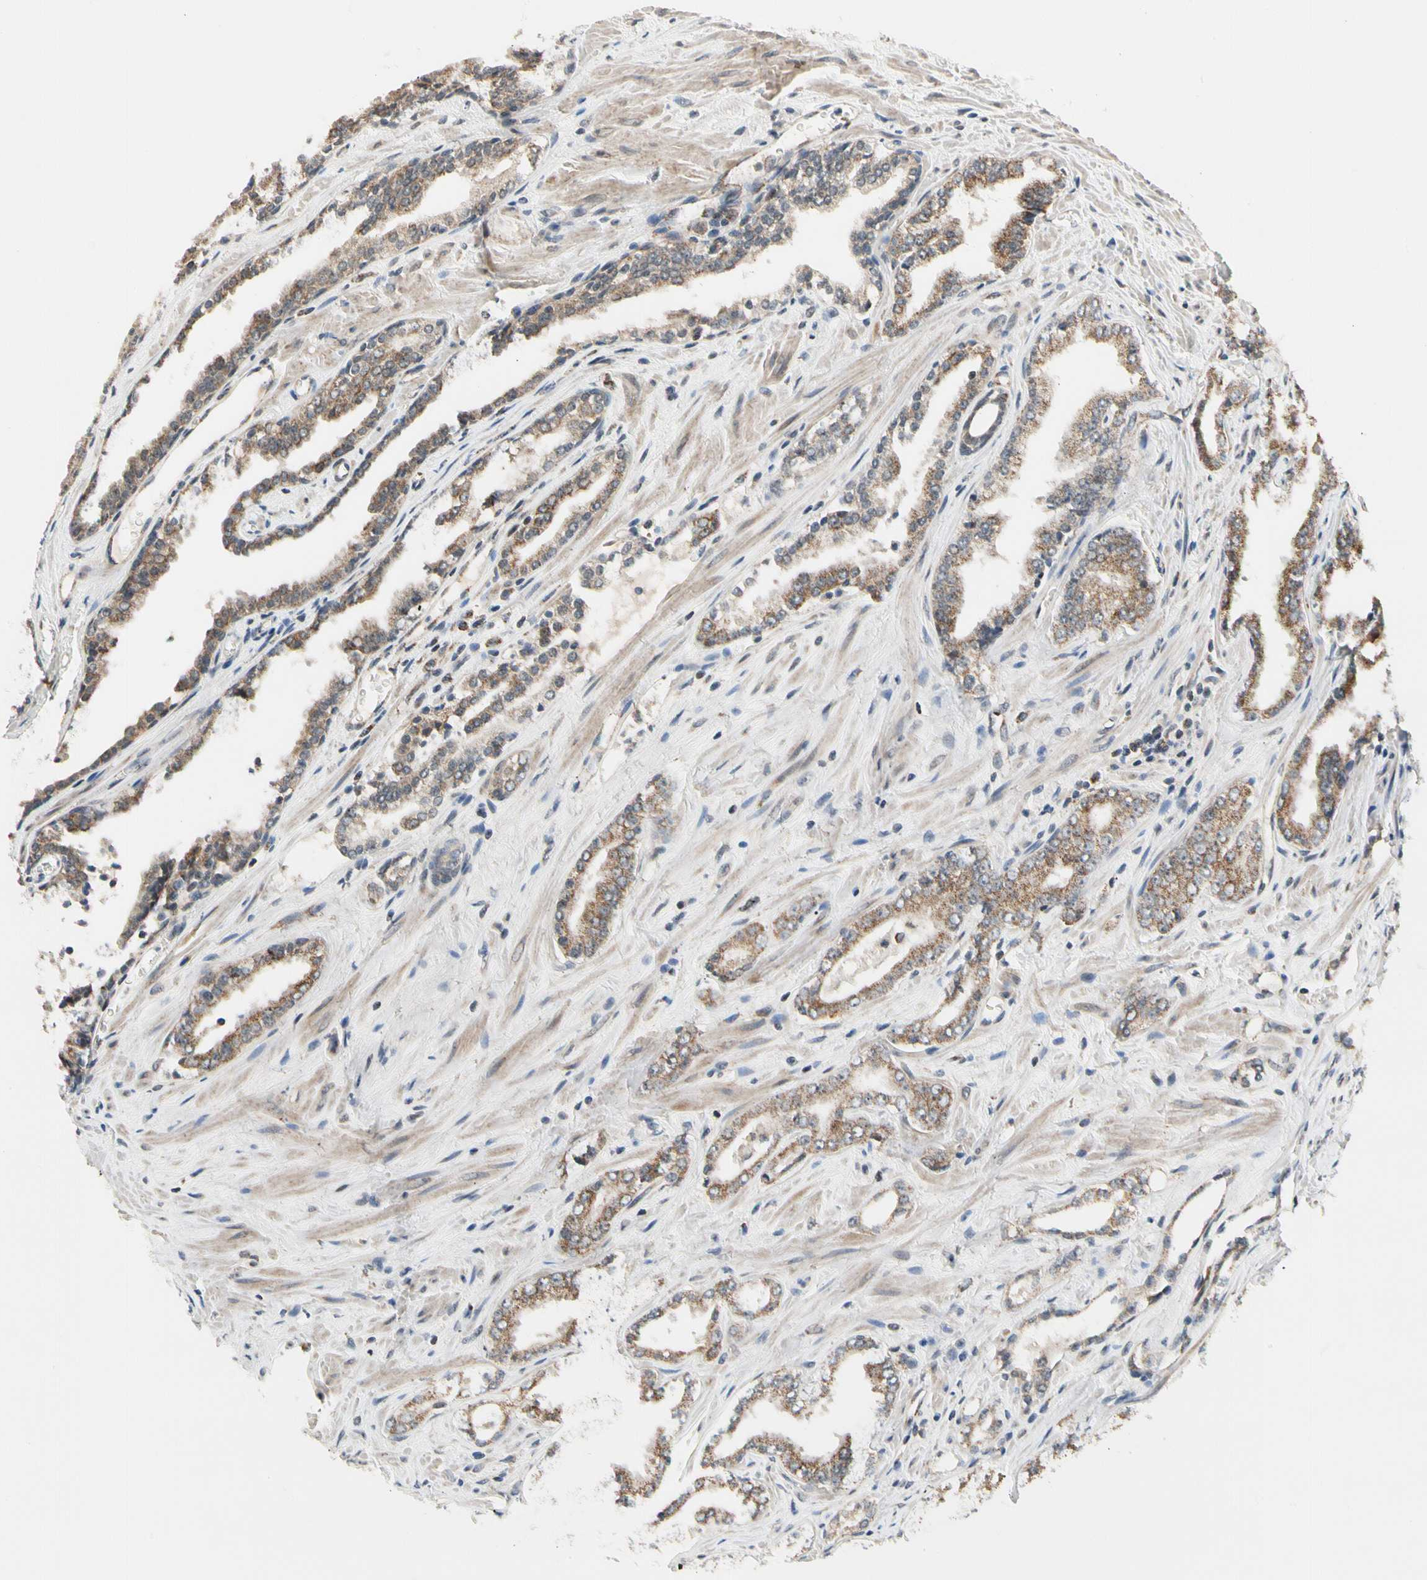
{"staining": {"intensity": "moderate", "quantity": ">75%", "location": "cytoplasmic/membranous"}, "tissue": "prostate cancer", "cell_type": "Tumor cells", "image_type": "cancer", "snomed": [{"axis": "morphology", "description": "Adenocarcinoma, Low grade"}, {"axis": "topography", "description": "Prostate"}], "caption": "Human prostate low-grade adenocarcinoma stained for a protein (brown) shows moderate cytoplasmic/membranous positive expression in about >75% of tumor cells.", "gene": "KHDC4", "patient": {"sex": "male", "age": 60}}